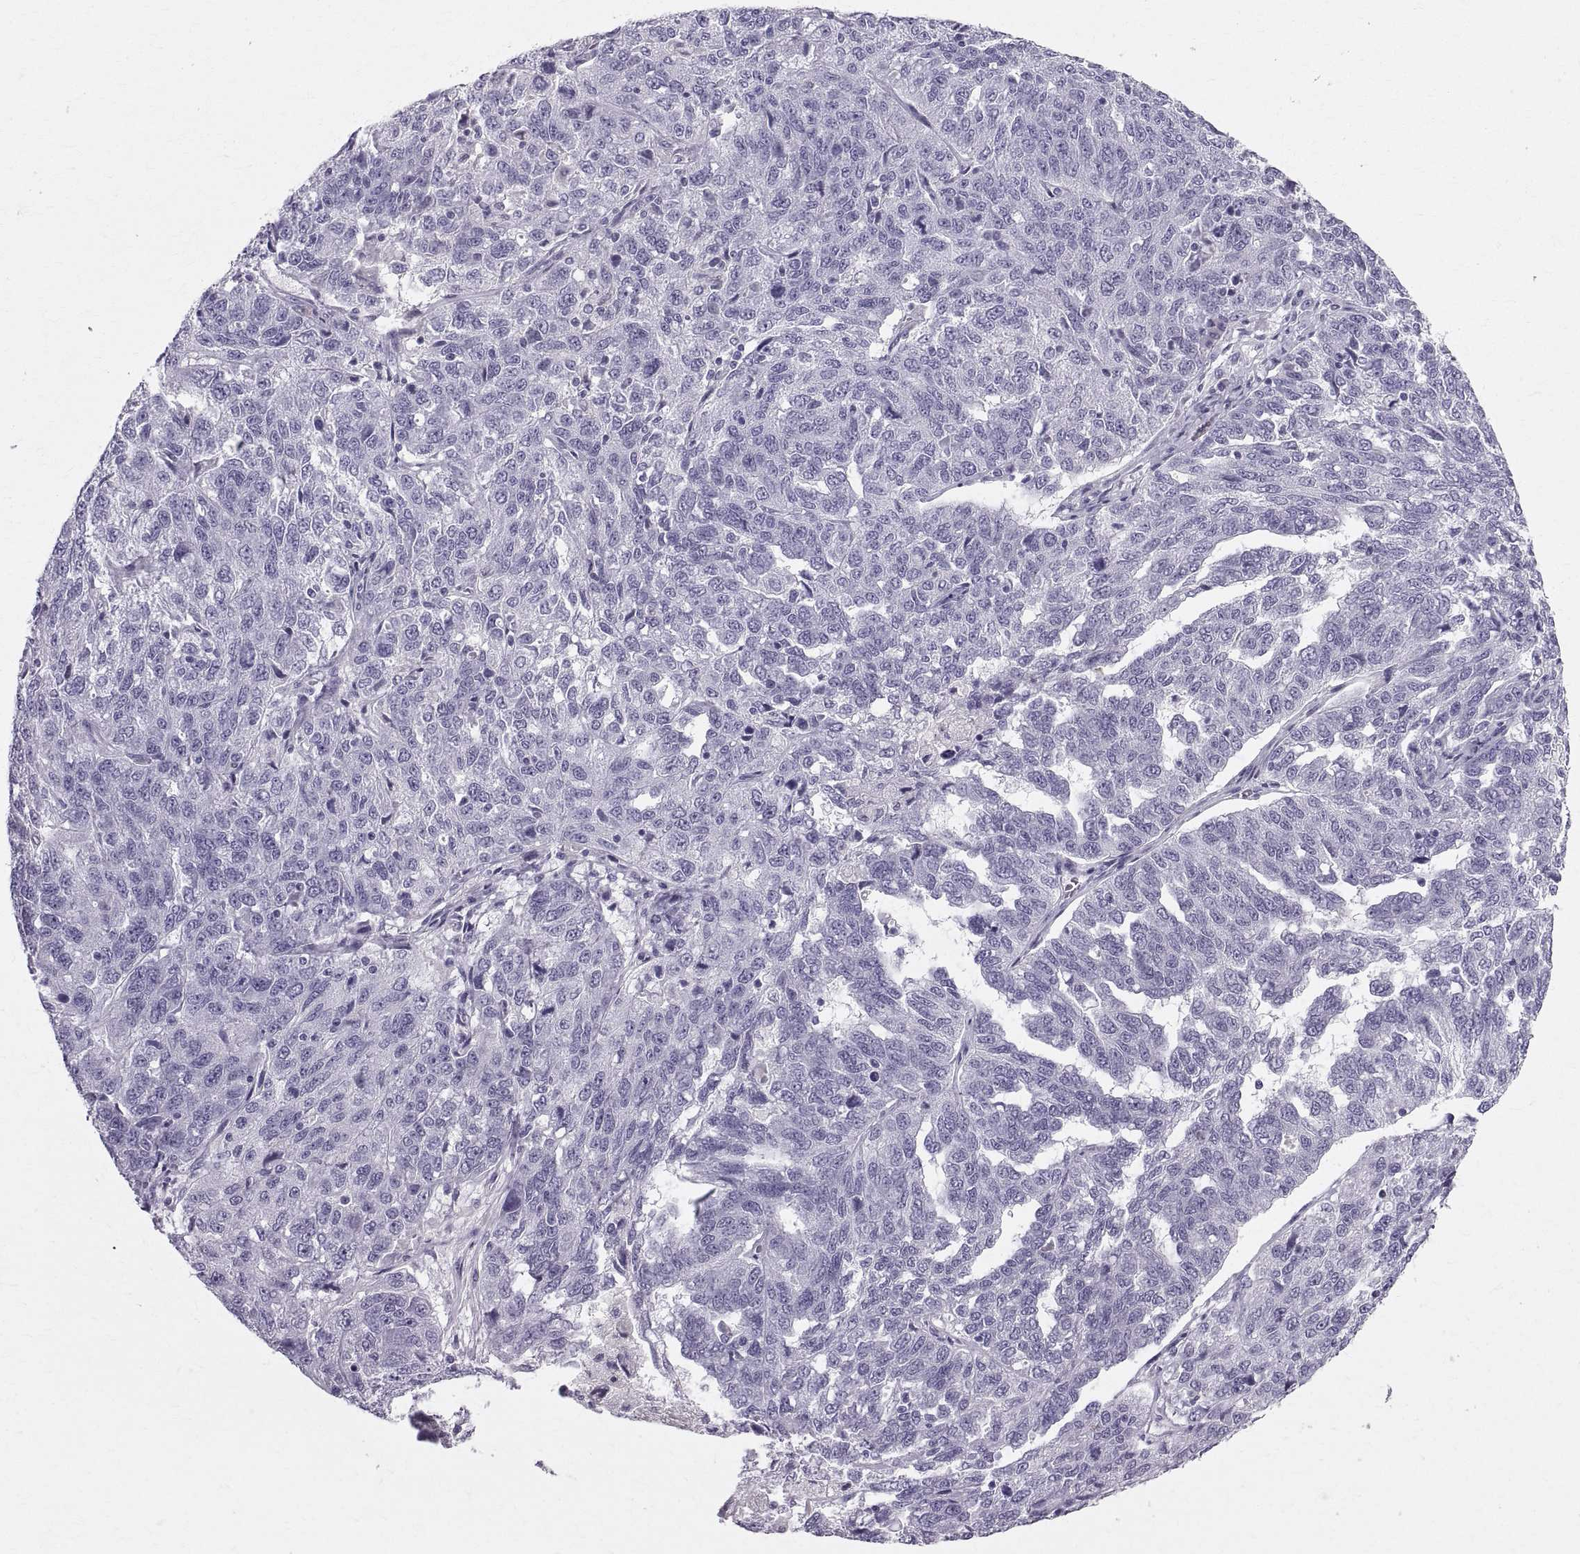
{"staining": {"intensity": "negative", "quantity": "none", "location": "none"}, "tissue": "ovarian cancer", "cell_type": "Tumor cells", "image_type": "cancer", "snomed": [{"axis": "morphology", "description": "Cystadenocarcinoma, serous, NOS"}, {"axis": "topography", "description": "Ovary"}], "caption": "This is a photomicrograph of immunohistochemistry (IHC) staining of serous cystadenocarcinoma (ovarian), which shows no positivity in tumor cells.", "gene": "SLC22A6", "patient": {"sex": "female", "age": 71}}